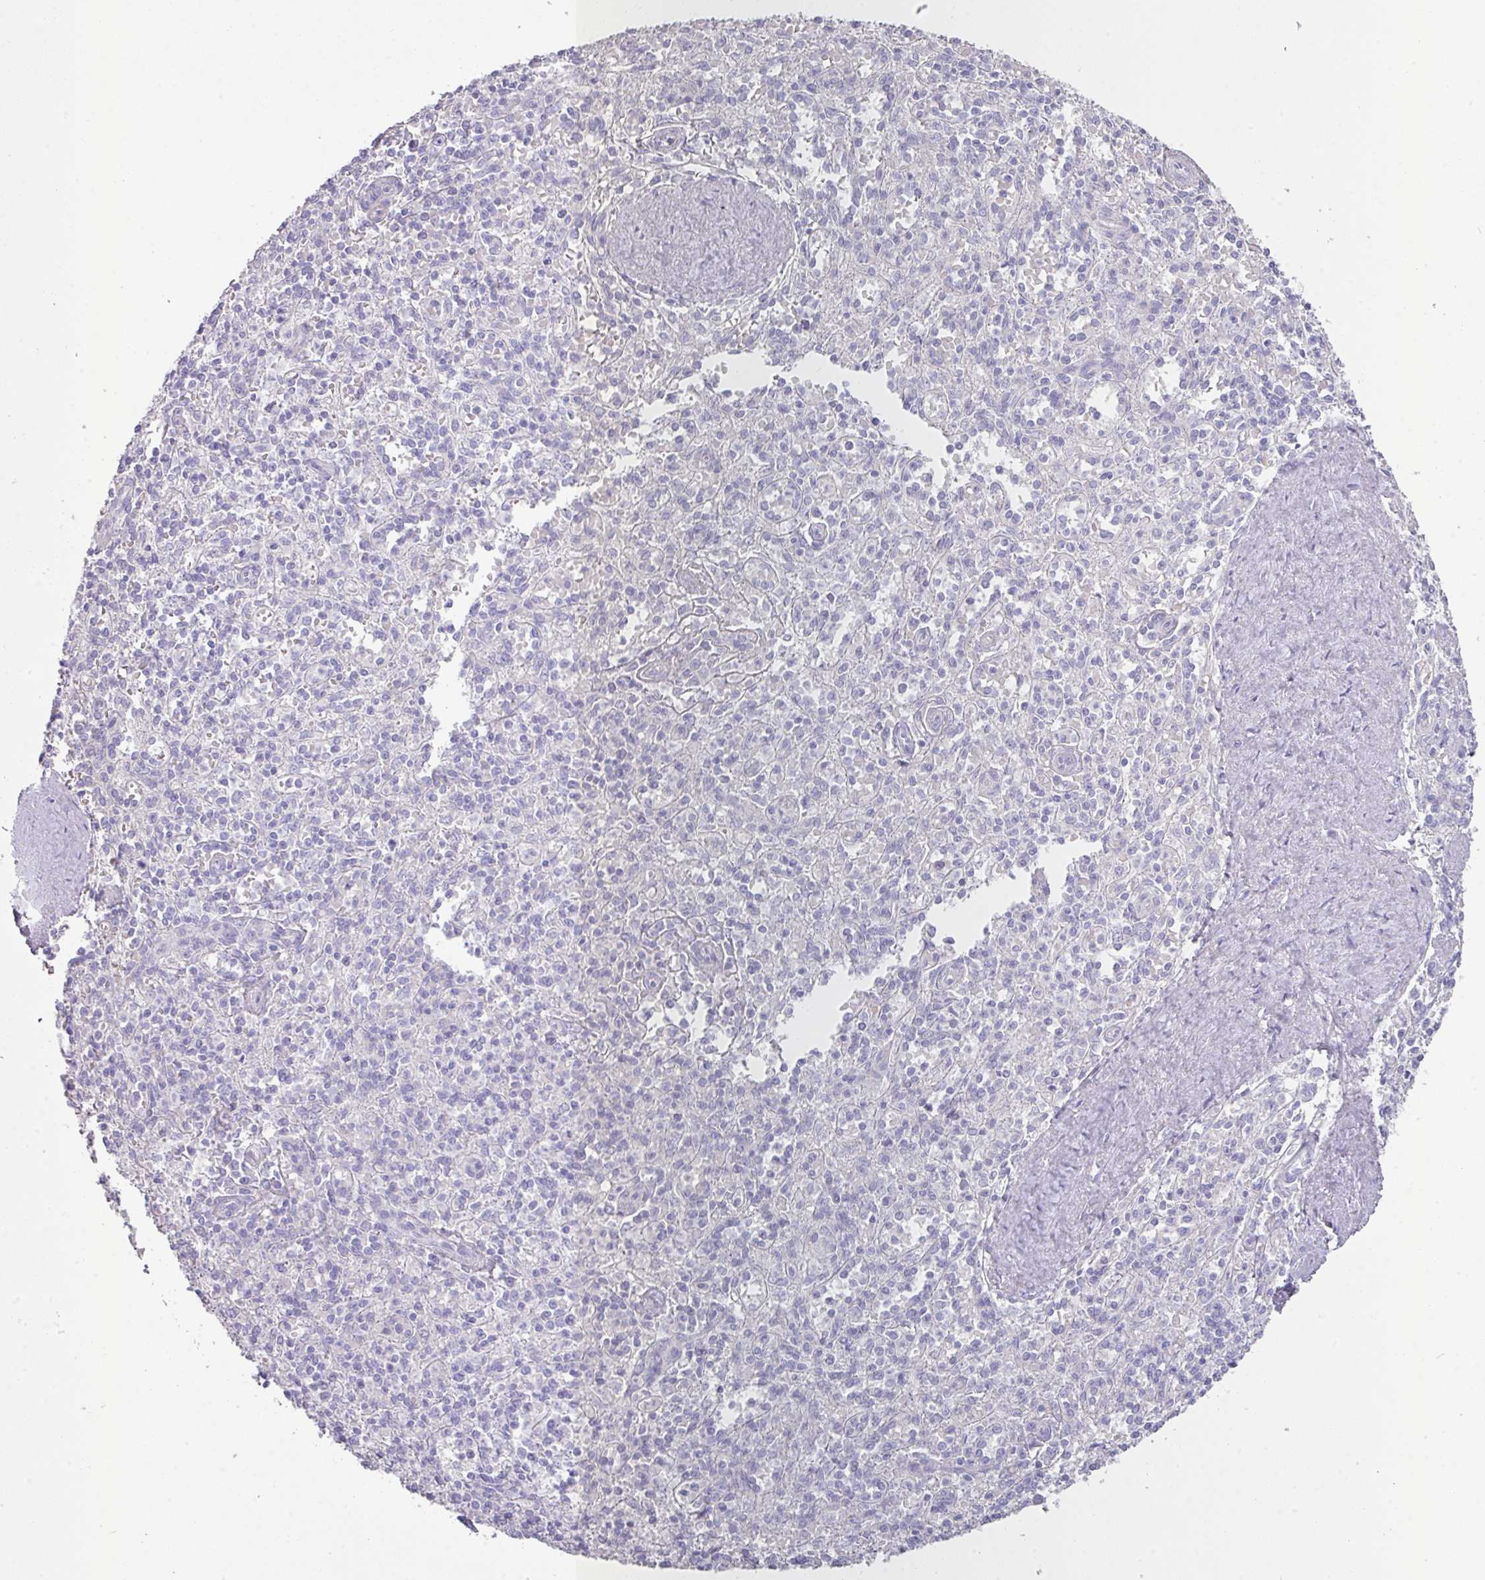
{"staining": {"intensity": "negative", "quantity": "none", "location": "none"}, "tissue": "spleen", "cell_type": "Cells in red pulp", "image_type": "normal", "snomed": [{"axis": "morphology", "description": "Normal tissue, NOS"}, {"axis": "topography", "description": "Spleen"}], "caption": "IHC image of benign spleen: human spleen stained with DAB shows no significant protein staining in cells in red pulp.", "gene": "GLI4", "patient": {"sex": "female", "age": 70}}